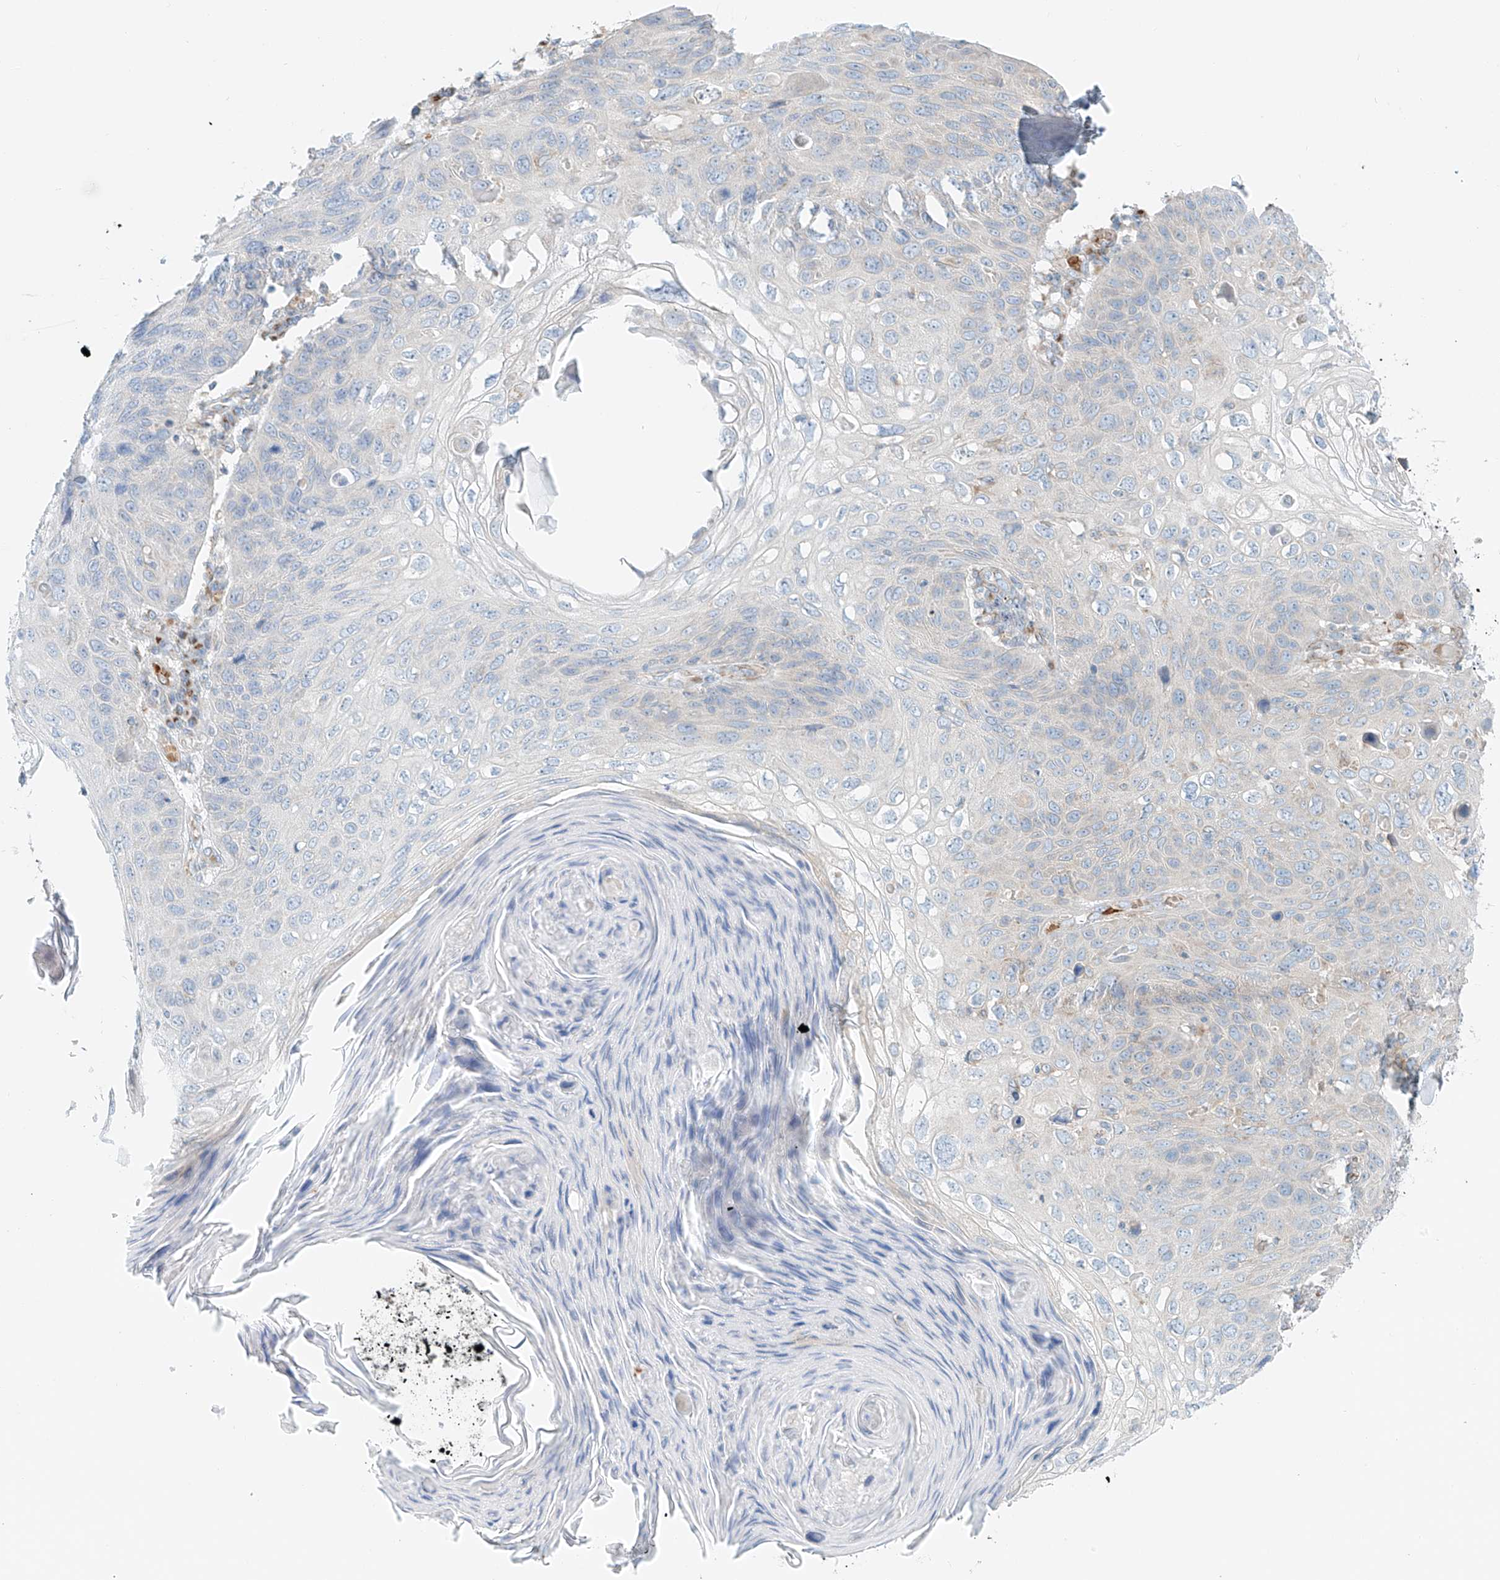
{"staining": {"intensity": "negative", "quantity": "none", "location": "none"}, "tissue": "skin cancer", "cell_type": "Tumor cells", "image_type": "cancer", "snomed": [{"axis": "morphology", "description": "Squamous cell carcinoma, NOS"}, {"axis": "topography", "description": "Skin"}], "caption": "Immunohistochemistry micrograph of neoplastic tissue: skin cancer (squamous cell carcinoma) stained with DAB (3,3'-diaminobenzidine) exhibits no significant protein positivity in tumor cells.", "gene": "EIPR1", "patient": {"sex": "female", "age": 90}}